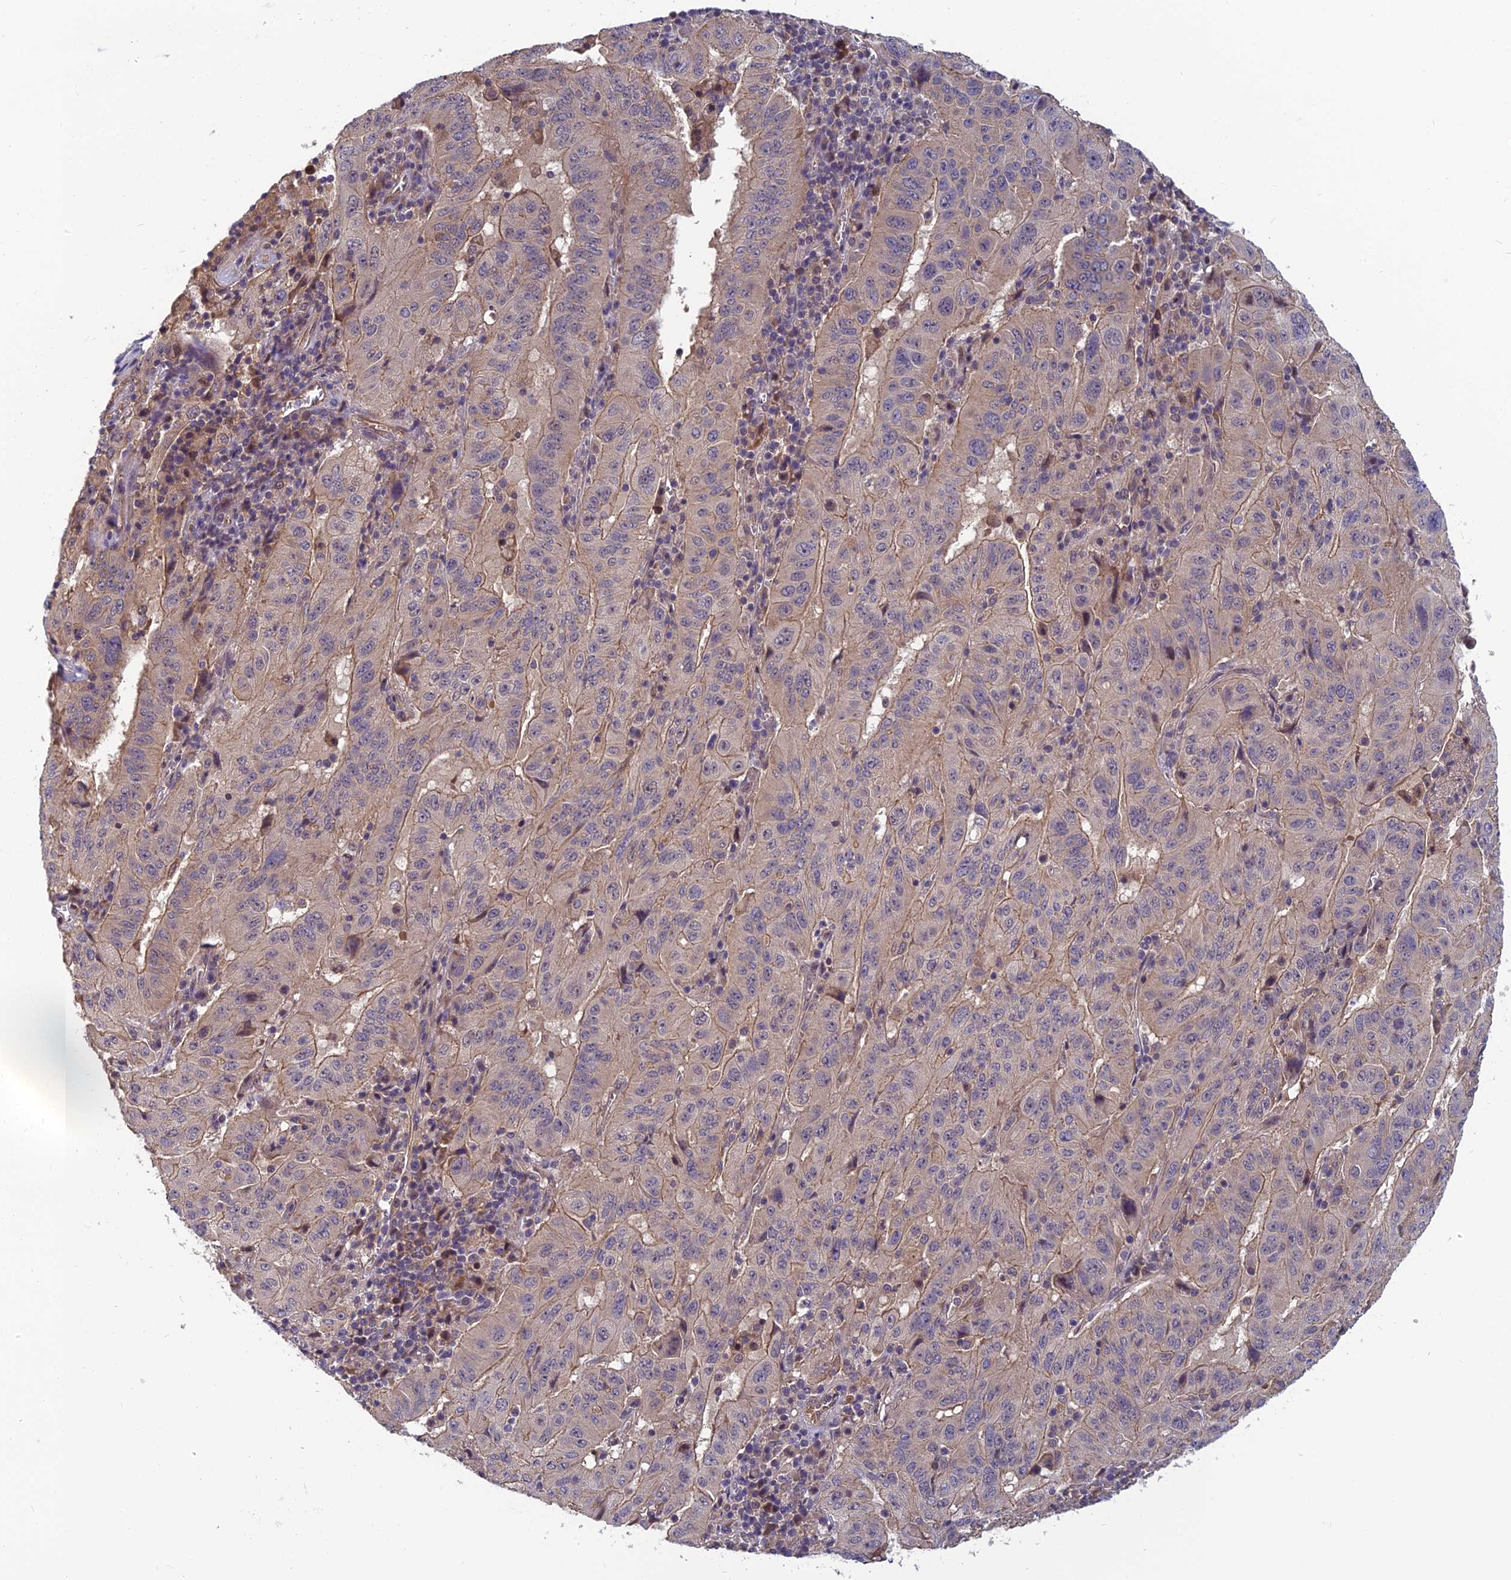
{"staining": {"intensity": "moderate", "quantity": "<25%", "location": "cytoplasmic/membranous"}, "tissue": "pancreatic cancer", "cell_type": "Tumor cells", "image_type": "cancer", "snomed": [{"axis": "morphology", "description": "Adenocarcinoma, NOS"}, {"axis": "topography", "description": "Pancreas"}], "caption": "A brown stain highlights moderate cytoplasmic/membranous staining of a protein in human pancreatic adenocarcinoma tumor cells.", "gene": "PIKFYVE", "patient": {"sex": "male", "age": 63}}